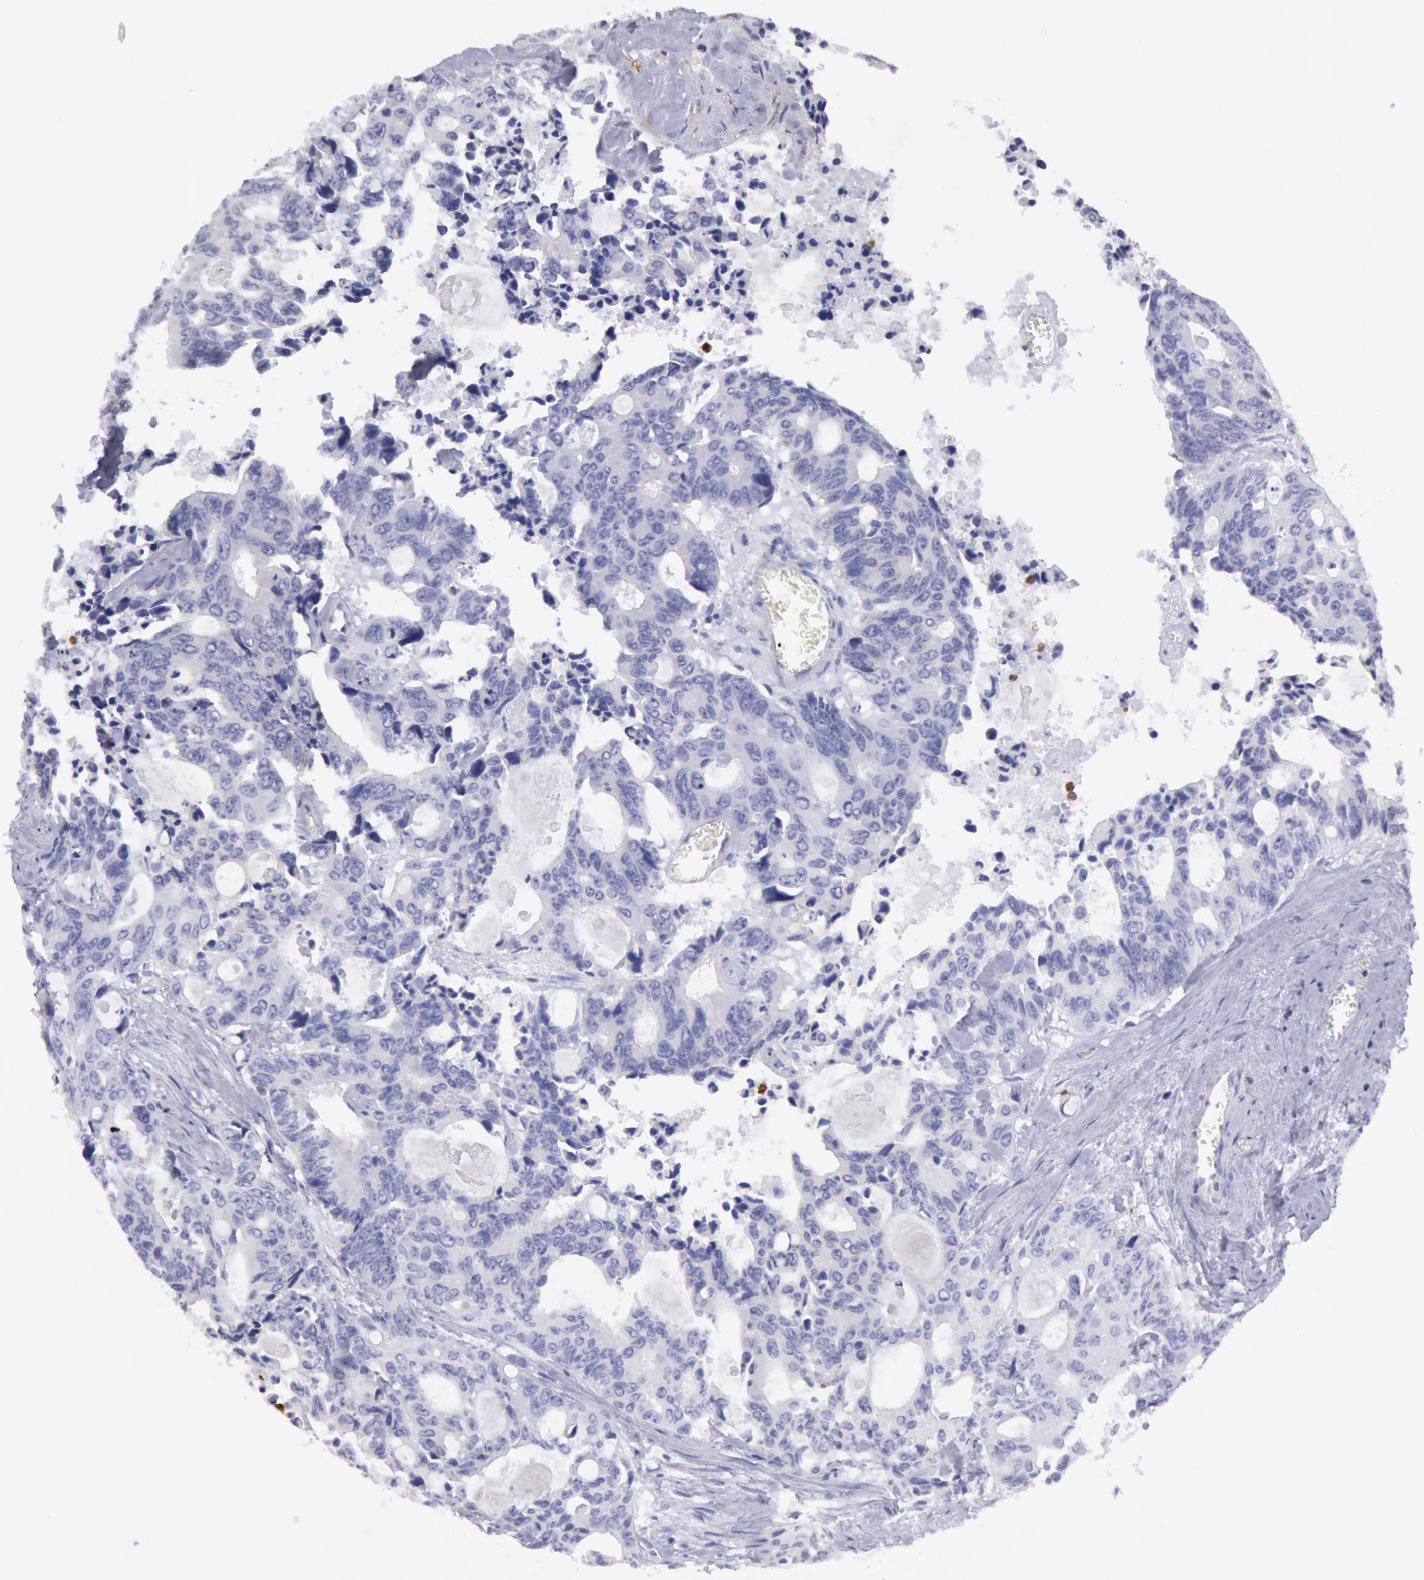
{"staining": {"intensity": "negative", "quantity": "none", "location": "none"}, "tissue": "colorectal cancer", "cell_type": "Tumor cells", "image_type": "cancer", "snomed": [{"axis": "morphology", "description": "Adenocarcinoma, NOS"}, {"axis": "topography", "description": "Rectum"}], "caption": "IHC histopathology image of neoplastic tissue: colorectal cancer stained with DAB demonstrates no significant protein positivity in tumor cells. The staining is performed using DAB brown chromogen with nuclei counter-stained in using hematoxylin.", "gene": "RAB27A", "patient": {"sex": "male", "age": 76}}